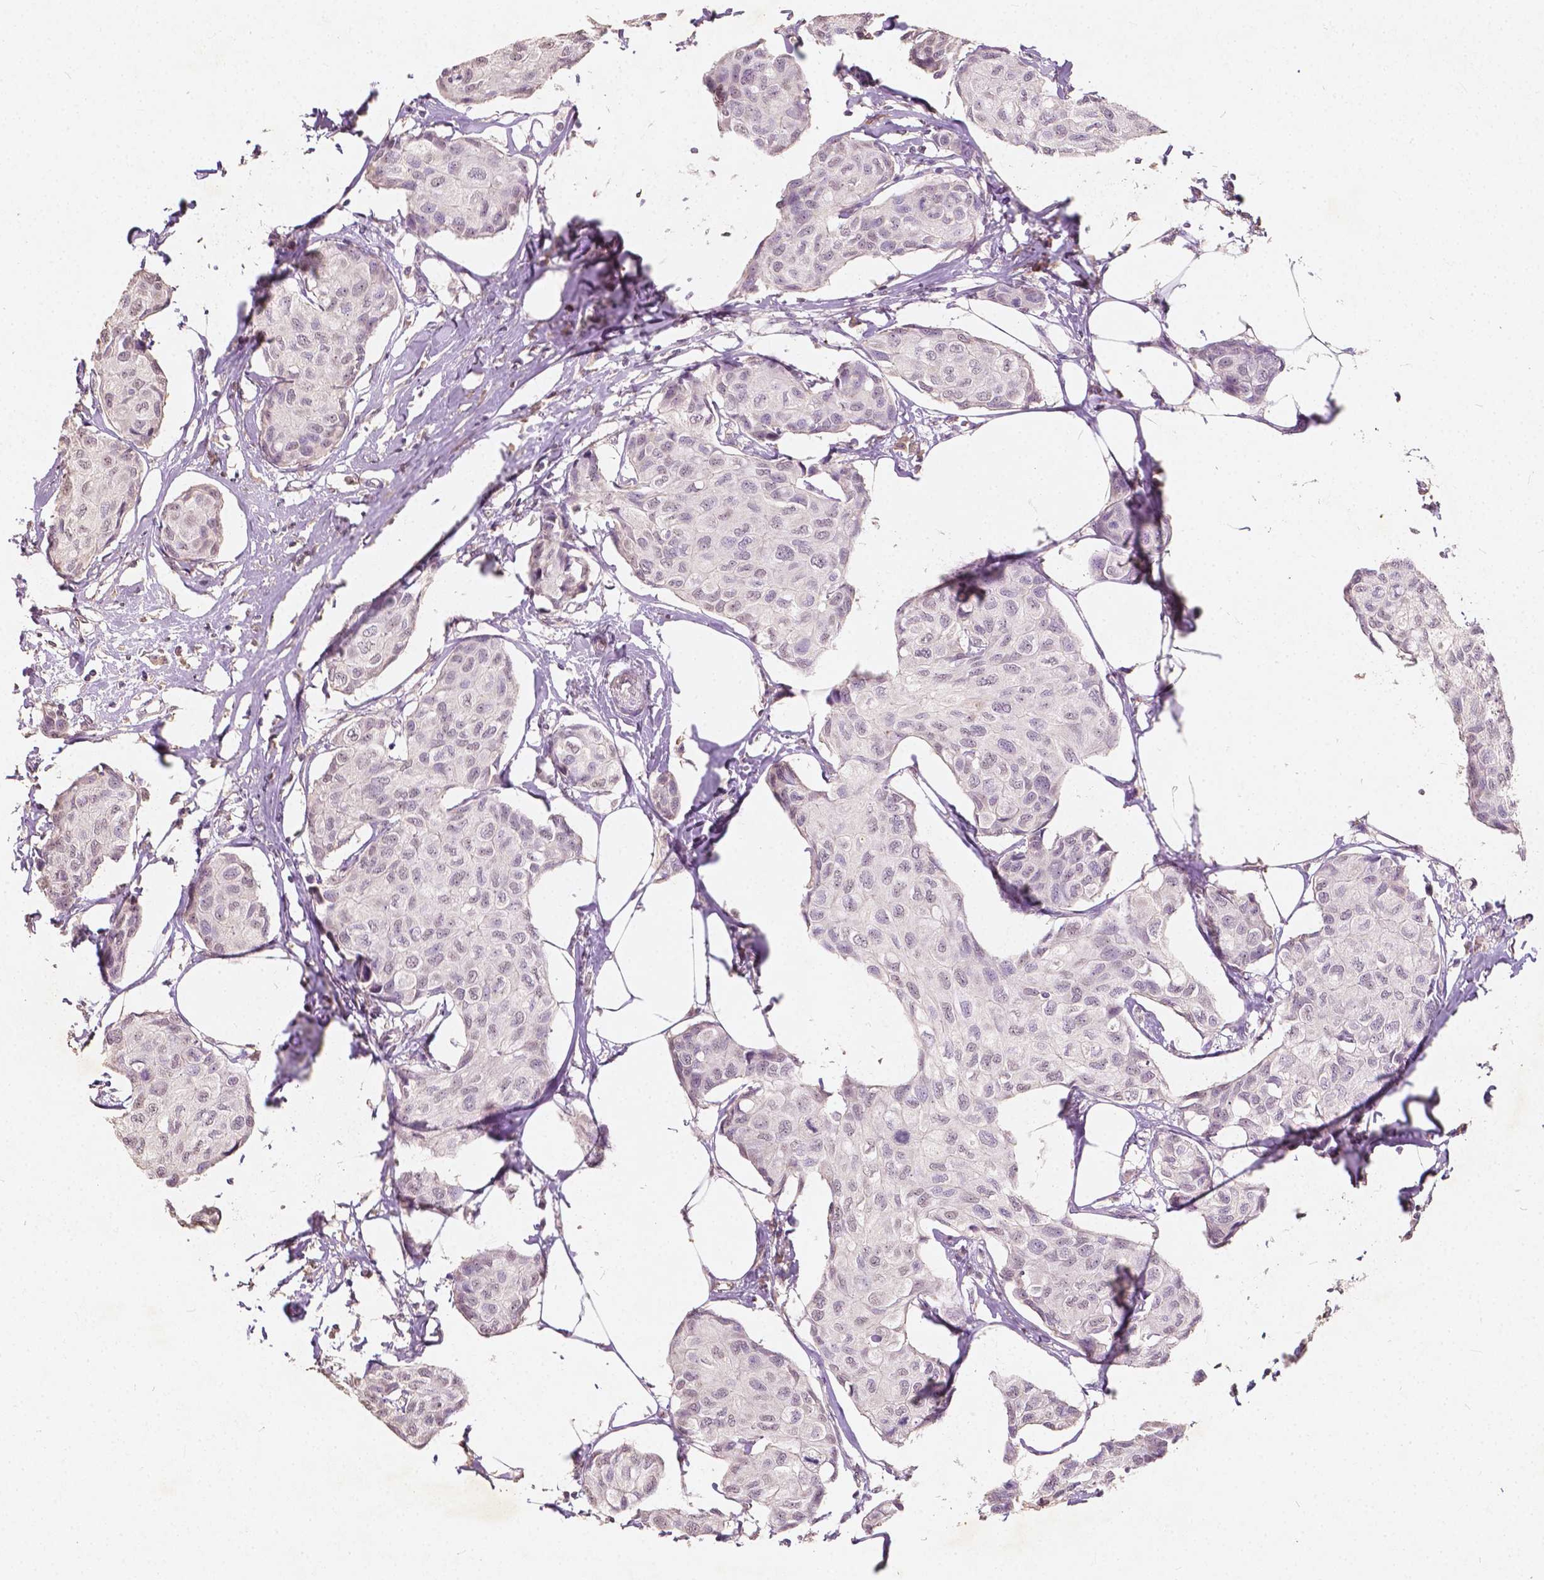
{"staining": {"intensity": "negative", "quantity": "none", "location": "none"}, "tissue": "breast cancer", "cell_type": "Tumor cells", "image_type": "cancer", "snomed": [{"axis": "morphology", "description": "Duct carcinoma"}, {"axis": "topography", "description": "Breast"}], "caption": "There is no significant staining in tumor cells of breast intraductal carcinoma.", "gene": "SOX15", "patient": {"sex": "female", "age": 80}}